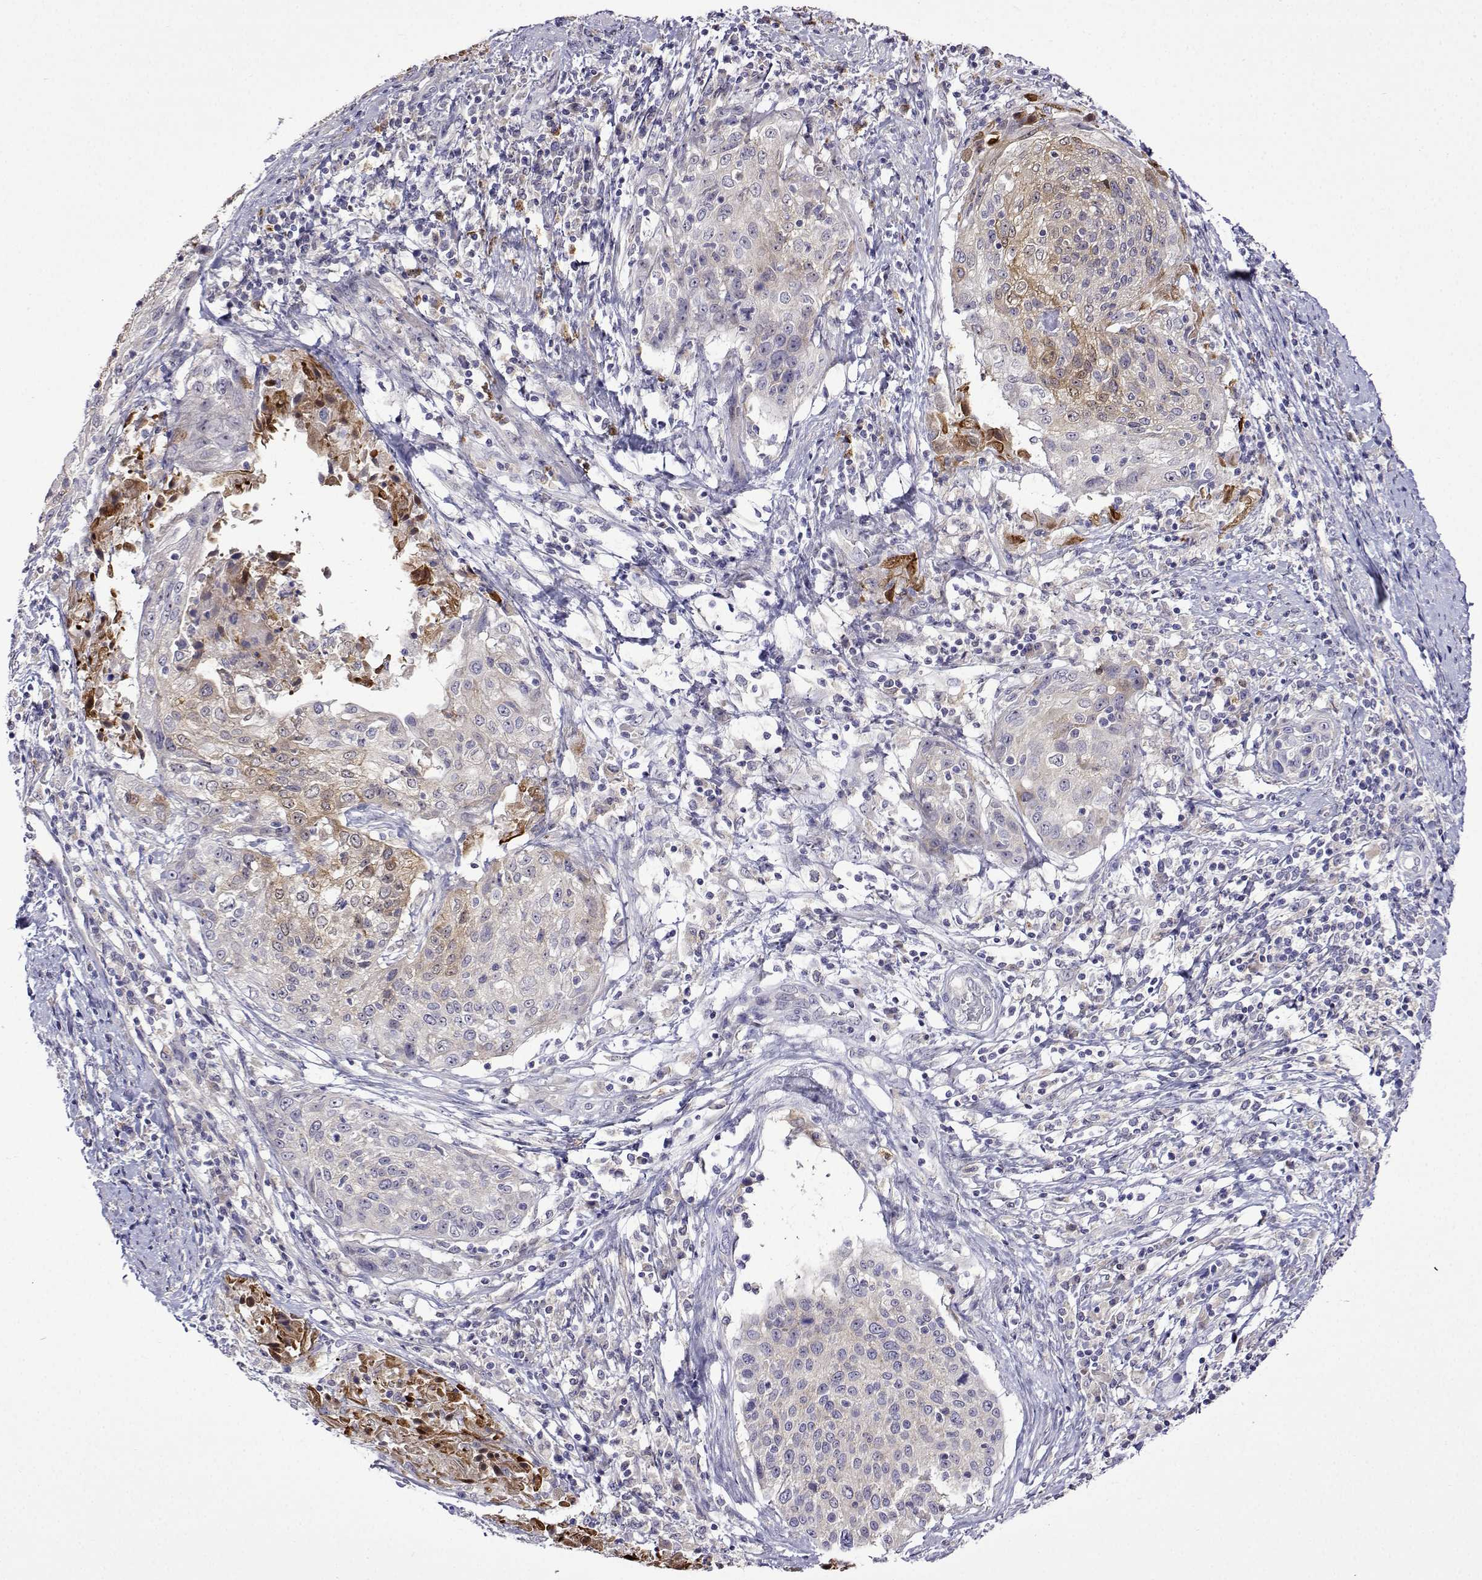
{"staining": {"intensity": "weak", "quantity": "<25%", "location": "cytoplasmic/membranous"}, "tissue": "cervical cancer", "cell_type": "Tumor cells", "image_type": "cancer", "snomed": [{"axis": "morphology", "description": "Squamous cell carcinoma, NOS"}, {"axis": "topography", "description": "Cervix"}], "caption": "Immunohistochemical staining of cervical squamous cell carcinoma exhibits no significant positivity in tumor cells.", "gene": "SULT2A1", "patient": {"sex": "female", "age": 31}}